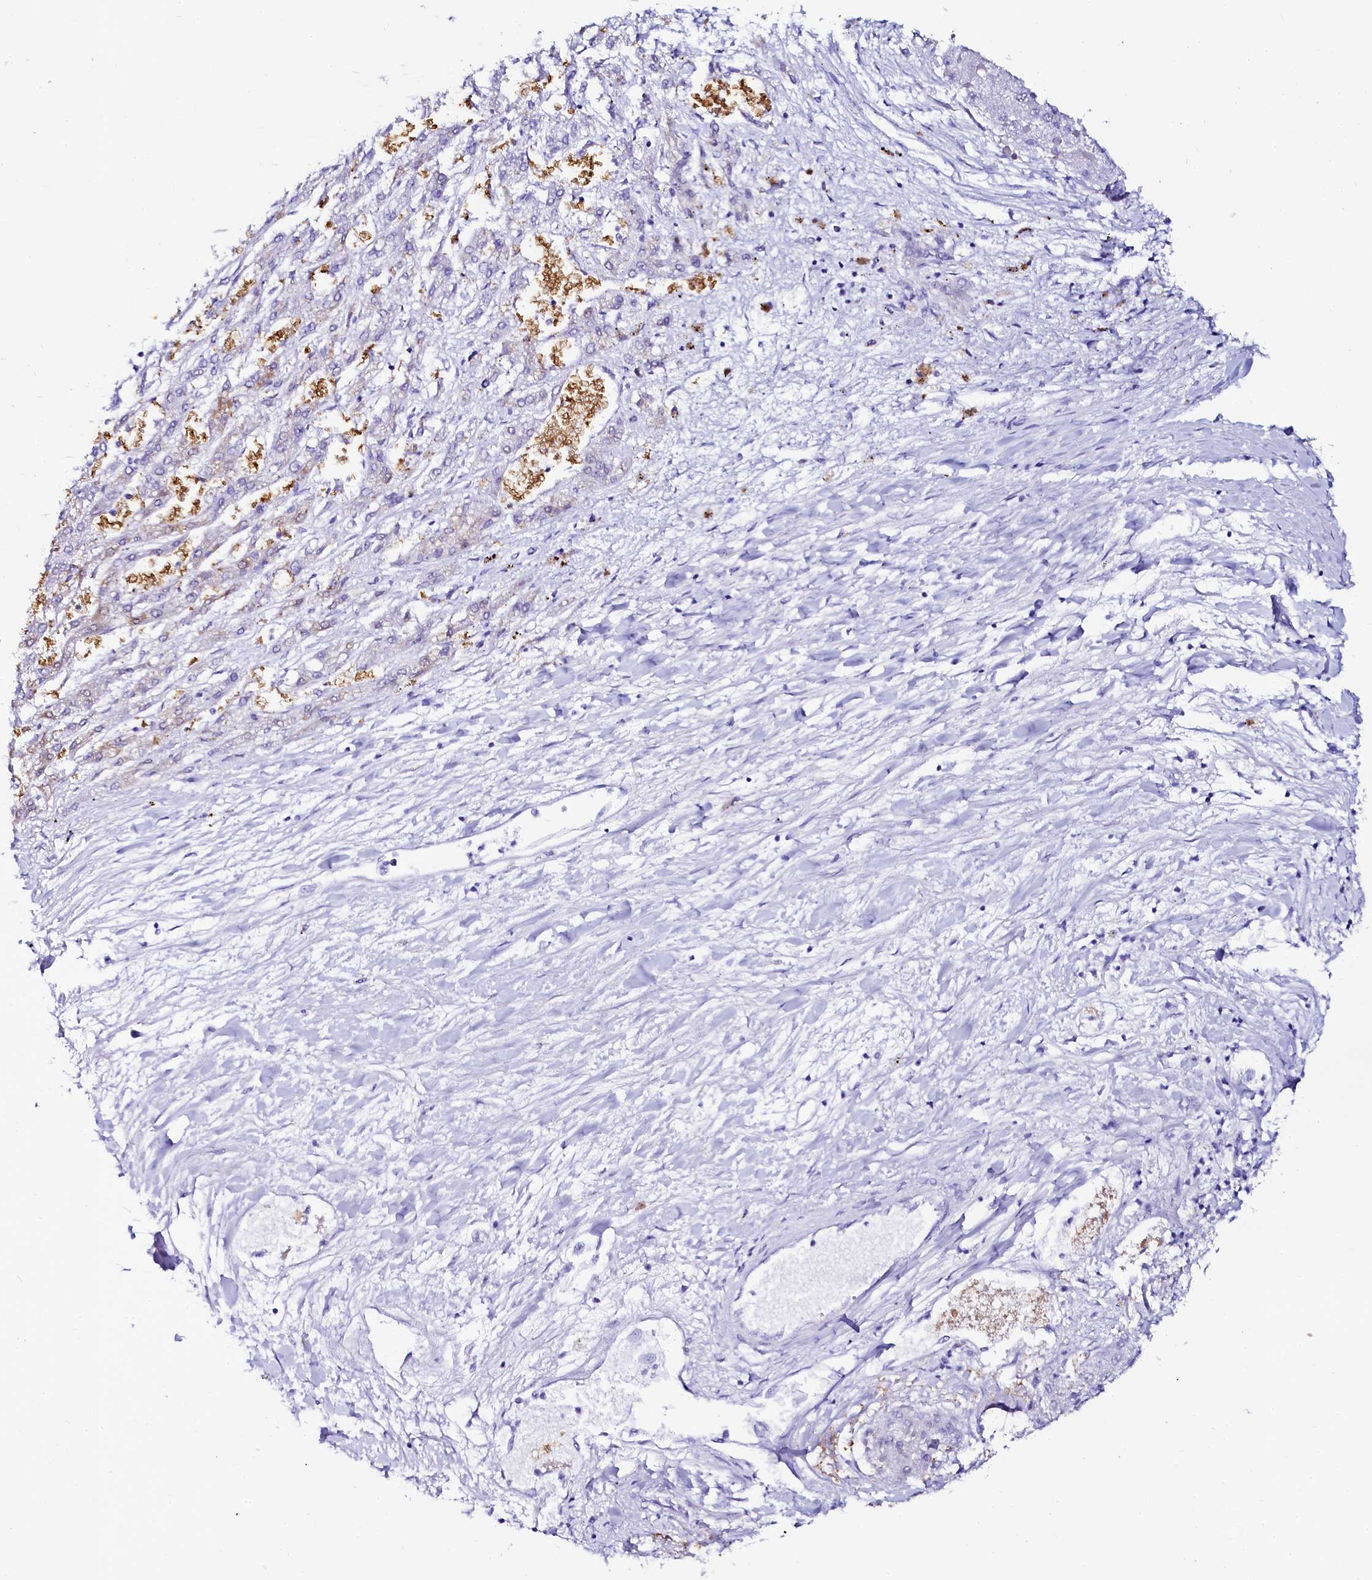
{"staining": {"intensity": "negative", "quantity": "none", "location": "none"}, "tissue": "liver cancer", "cell_type": "Tumor cells", "image_type": "cancer", "snomed": [{"axis": "morphology", "description": "Carcinoma, Hepatocellular, NOS"}, {"axis": "topography", "description": "Liver"}], "caption": "The histopathology image reveals no staining of tumor cells in hepatocellular carcinoma (liver).", "gene": "SORD", "patient": {"sex": "female", "age": 73}}